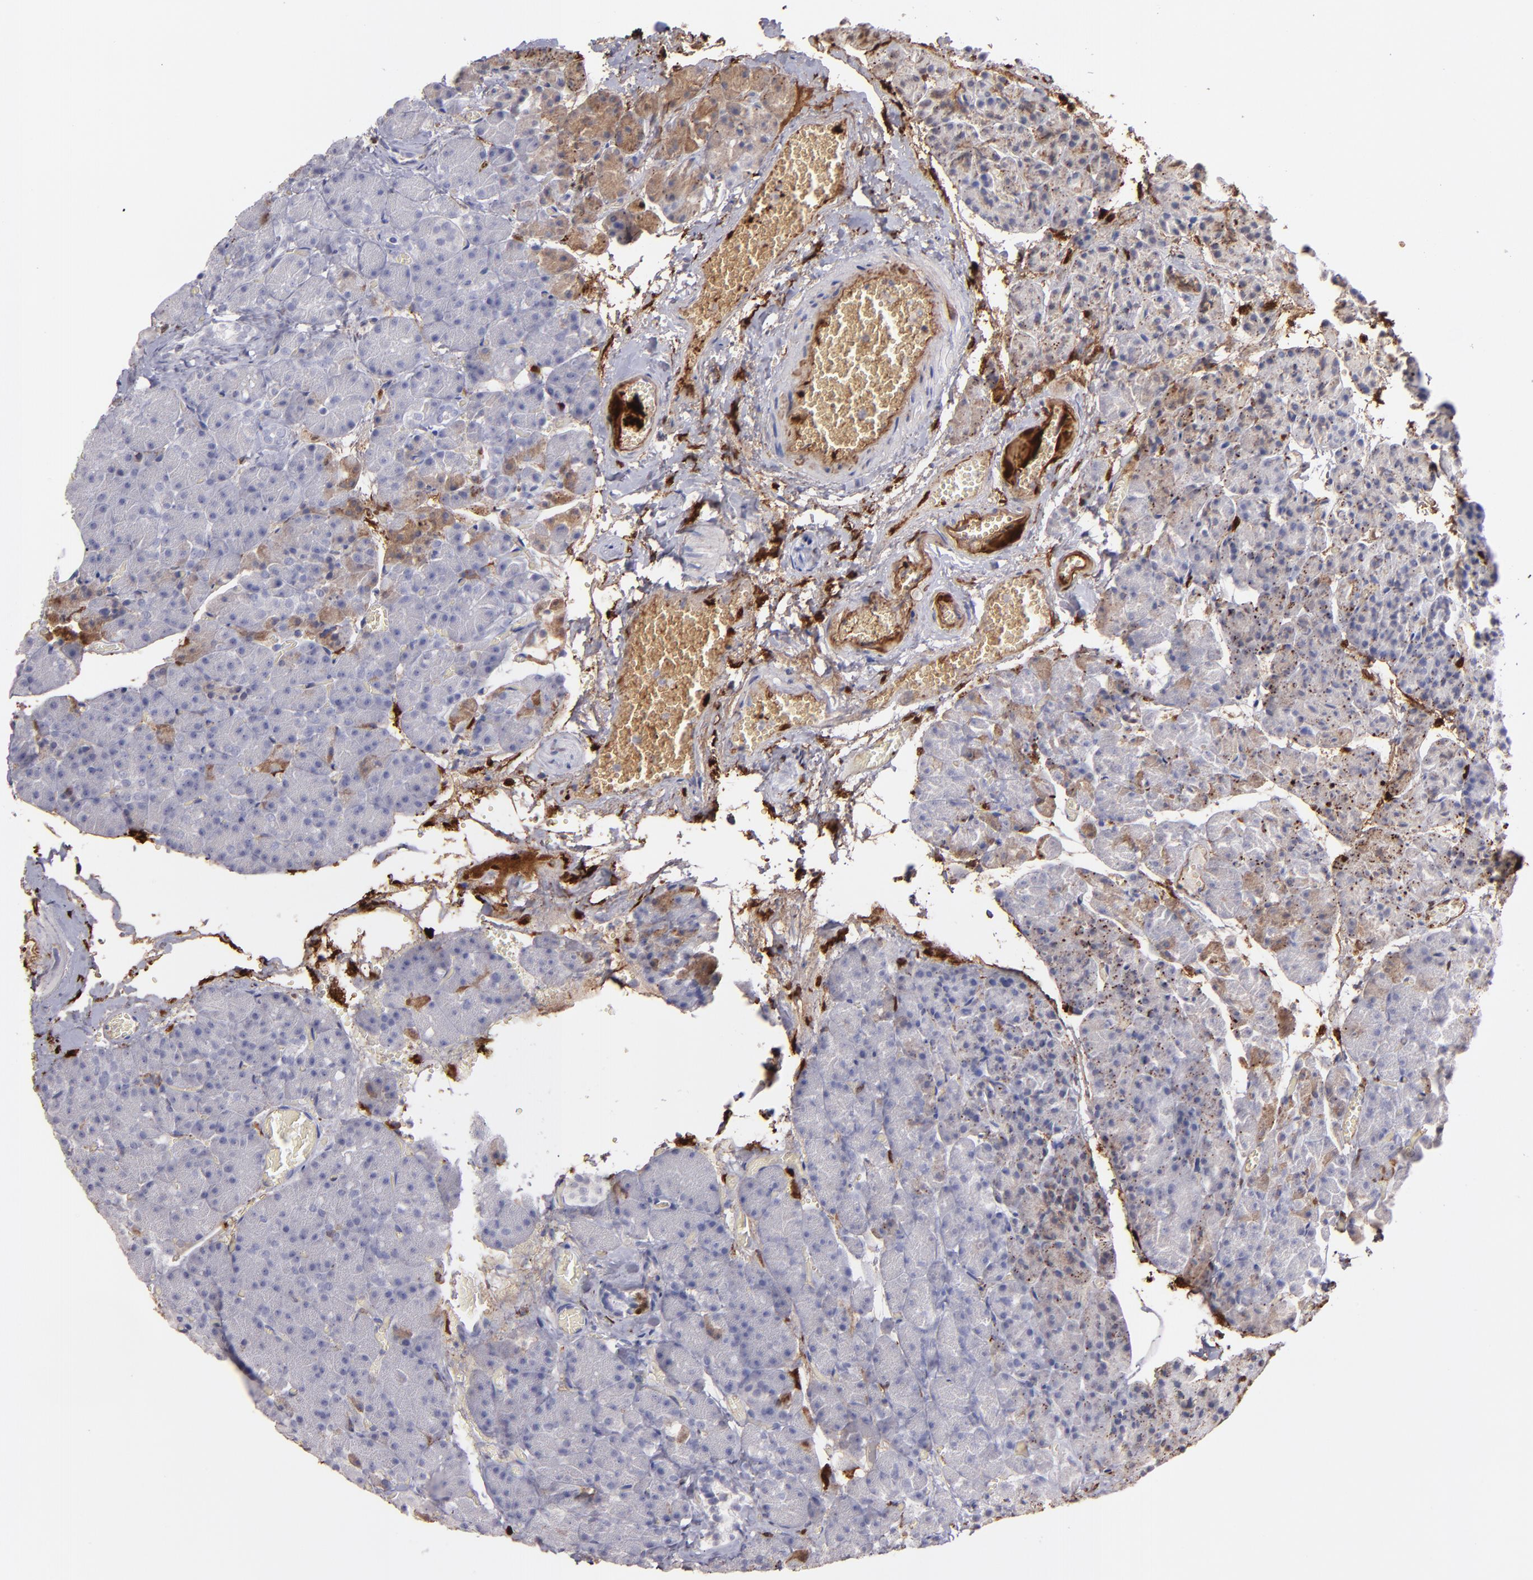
{"staining": {"intensity": "negative", "quantity": "none", "location": "none"}, "tissue": "carcinoid", "cell_type": "Tumor cells", "image_type": "cancer", "snomed": [{"axis": "morphology", "description": "Normal tissue, NOS"}, {"axis": "morphology", "description": "Carcinoid, malignant, NOS"}, {"axis": "topography", "description": "Pancreas"}], "caption": "Immunohistochemical staining of human malignant carcinoid shows no significant staining in tumor cells.", "gene": "C1QA", "patient": {"sex": "female", "age": 35}}